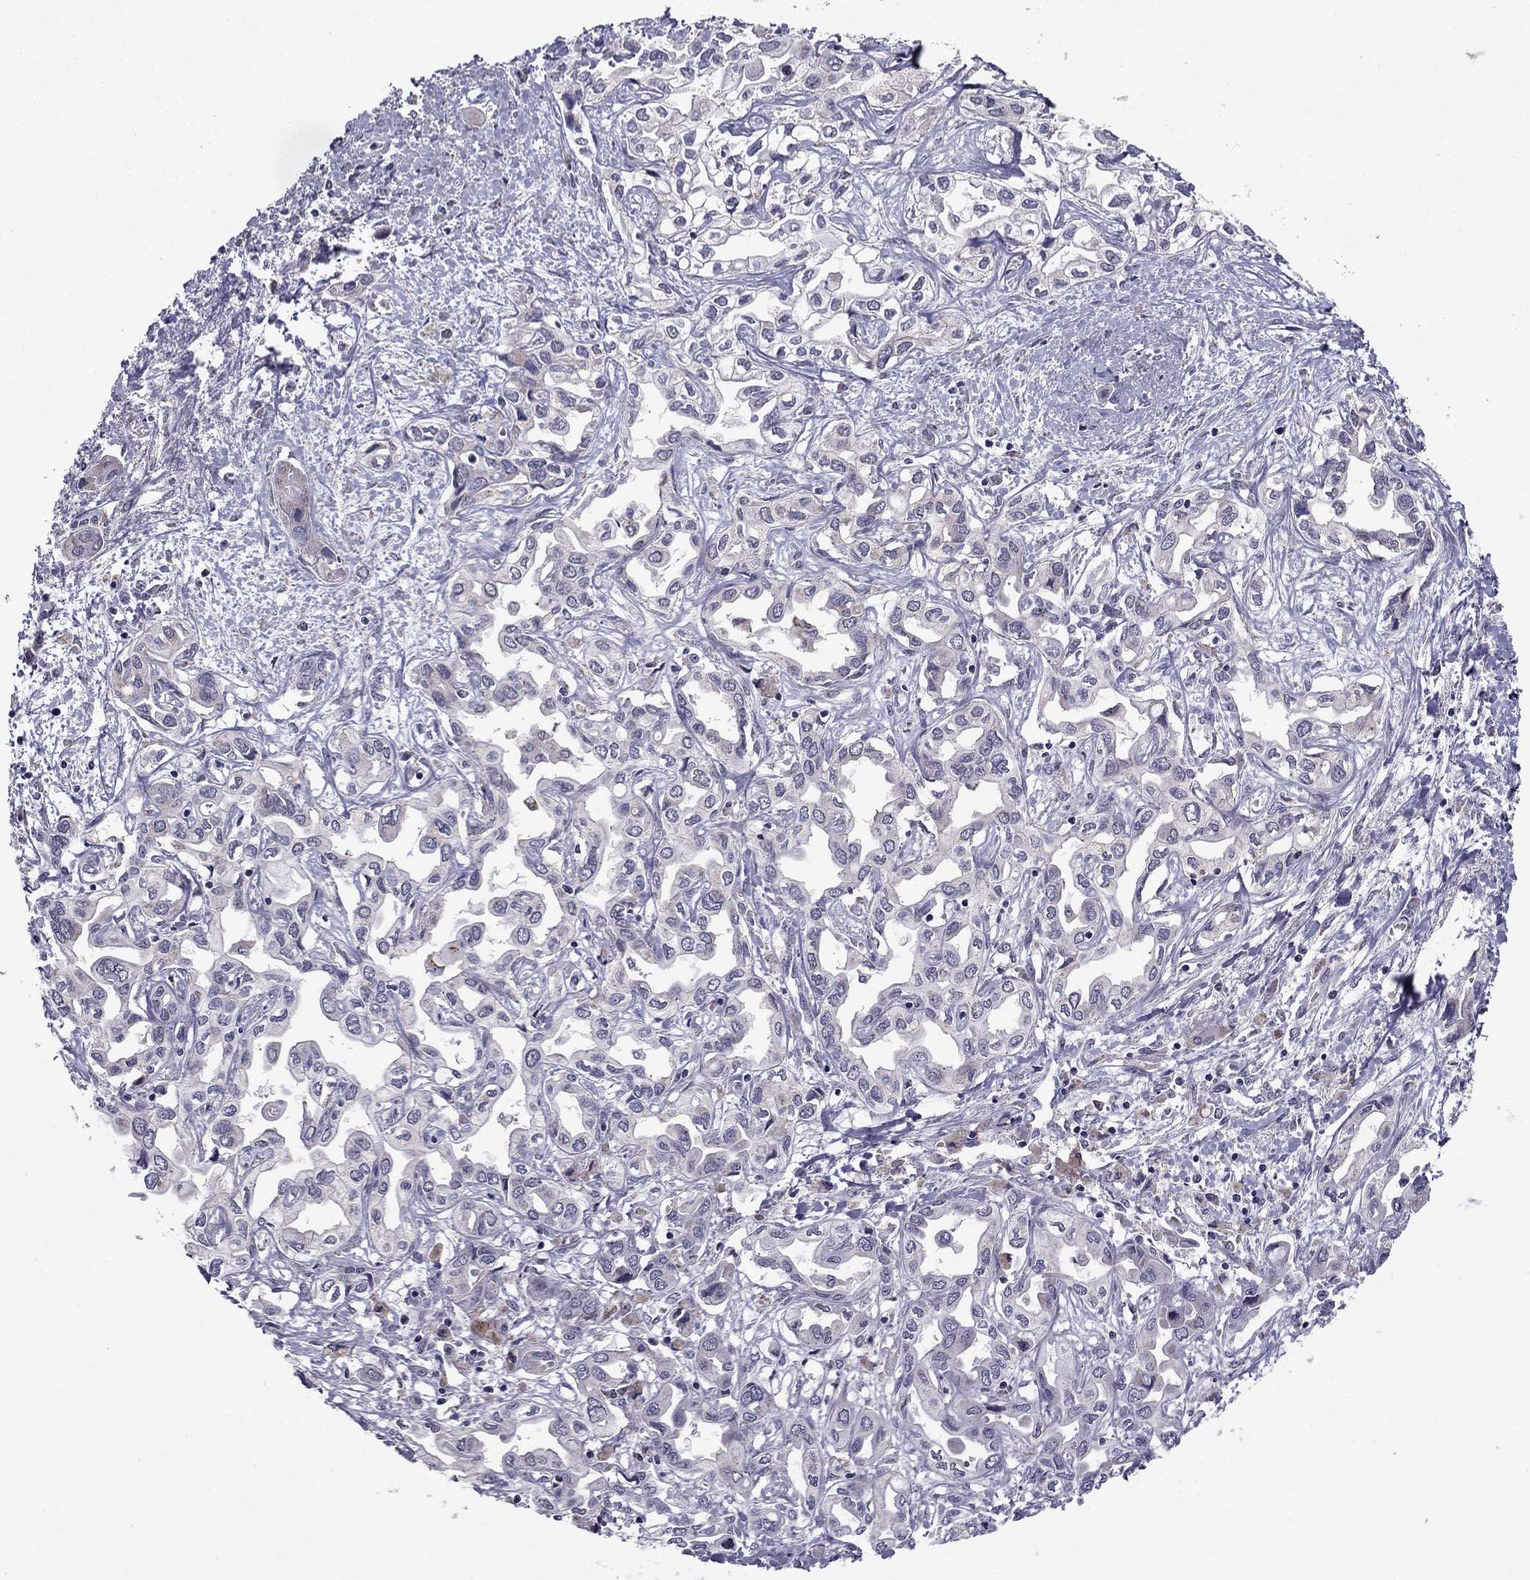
{"staining": {"intensity": "negative", "quantity": "none", "location": "none"}, "tissue": "liver cancer", "cell_type": "Tumor cells", "image_type": "cancer", "snomed": [{"axis": "morphology", "description": "Cholangiocarcinoma"}, {"axis": "topography", "description": "Liver"}], "caption": "Photomicrograph shows no significant protein positivity in tumor cells of liver cholangiocarcinoma.", "gene": "HCN1", "patient": {"sex": "female", "age": 64}}